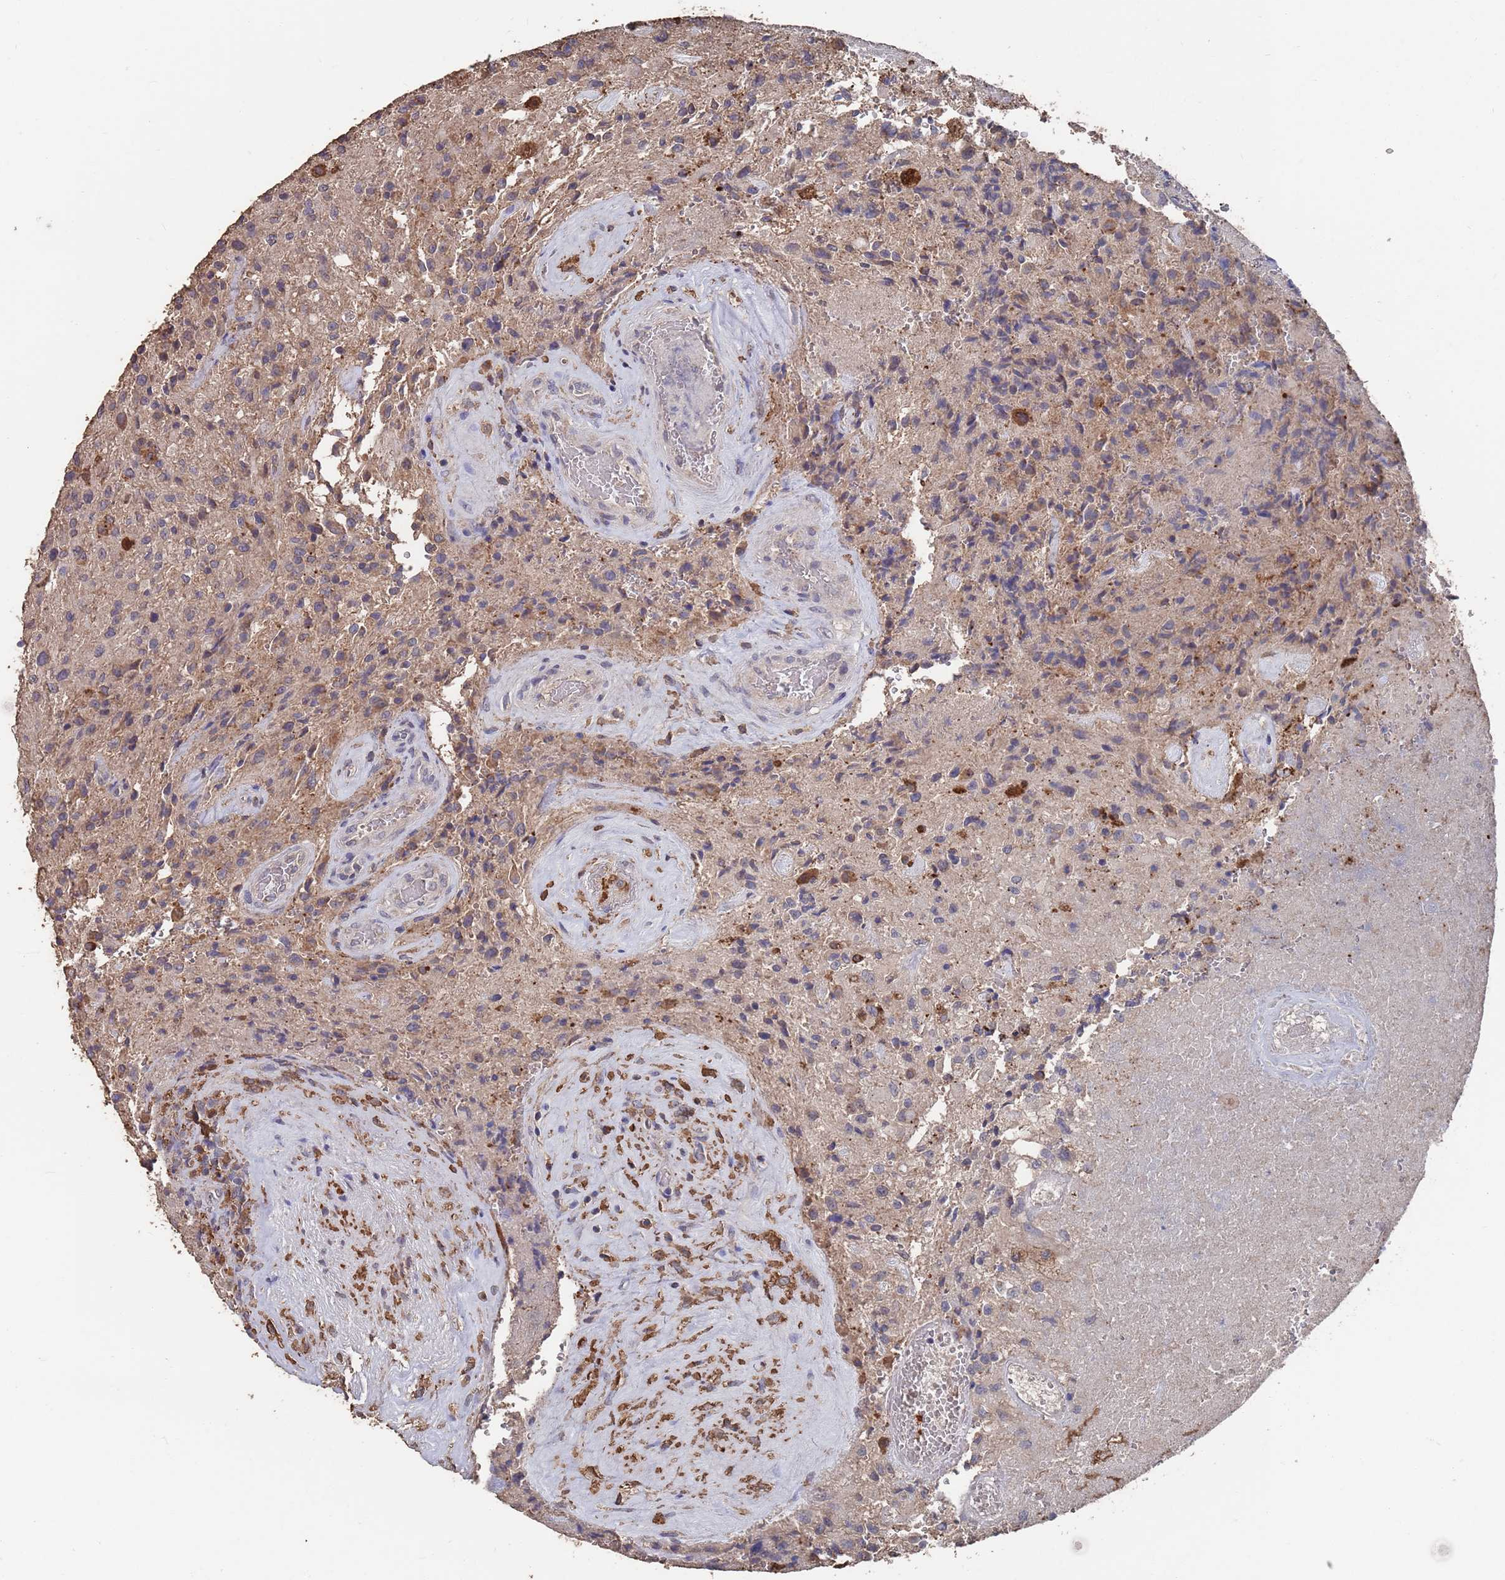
{"staining": {"intensity": "negative", "quantity": "none", "location": "none"}, "tissue": "glioma", "cell_type": "Tumor cells", "image_type": "cancer", "snomed": [{"axis": "morphology", "description": "Normal tissue, NOS"}, {"axis": "morphology", "description": "Glioma, malignant, High grade"}, {"axis": "topography", "description": "Cerebral cortex"}], "caption": "Immunohistochemistry (IHC) histopathology image of neoplastic tissue: human high-grade glioma (malignant) stained with DAB shows no significant protein expression in tumor cells. (Stains: DAB IHC with hematoxylin counter stain, Microscopy: brightfield microscopy at high magnification).", "gene": "BTBD18", "patient": {"sex": "male", "age": 56}}